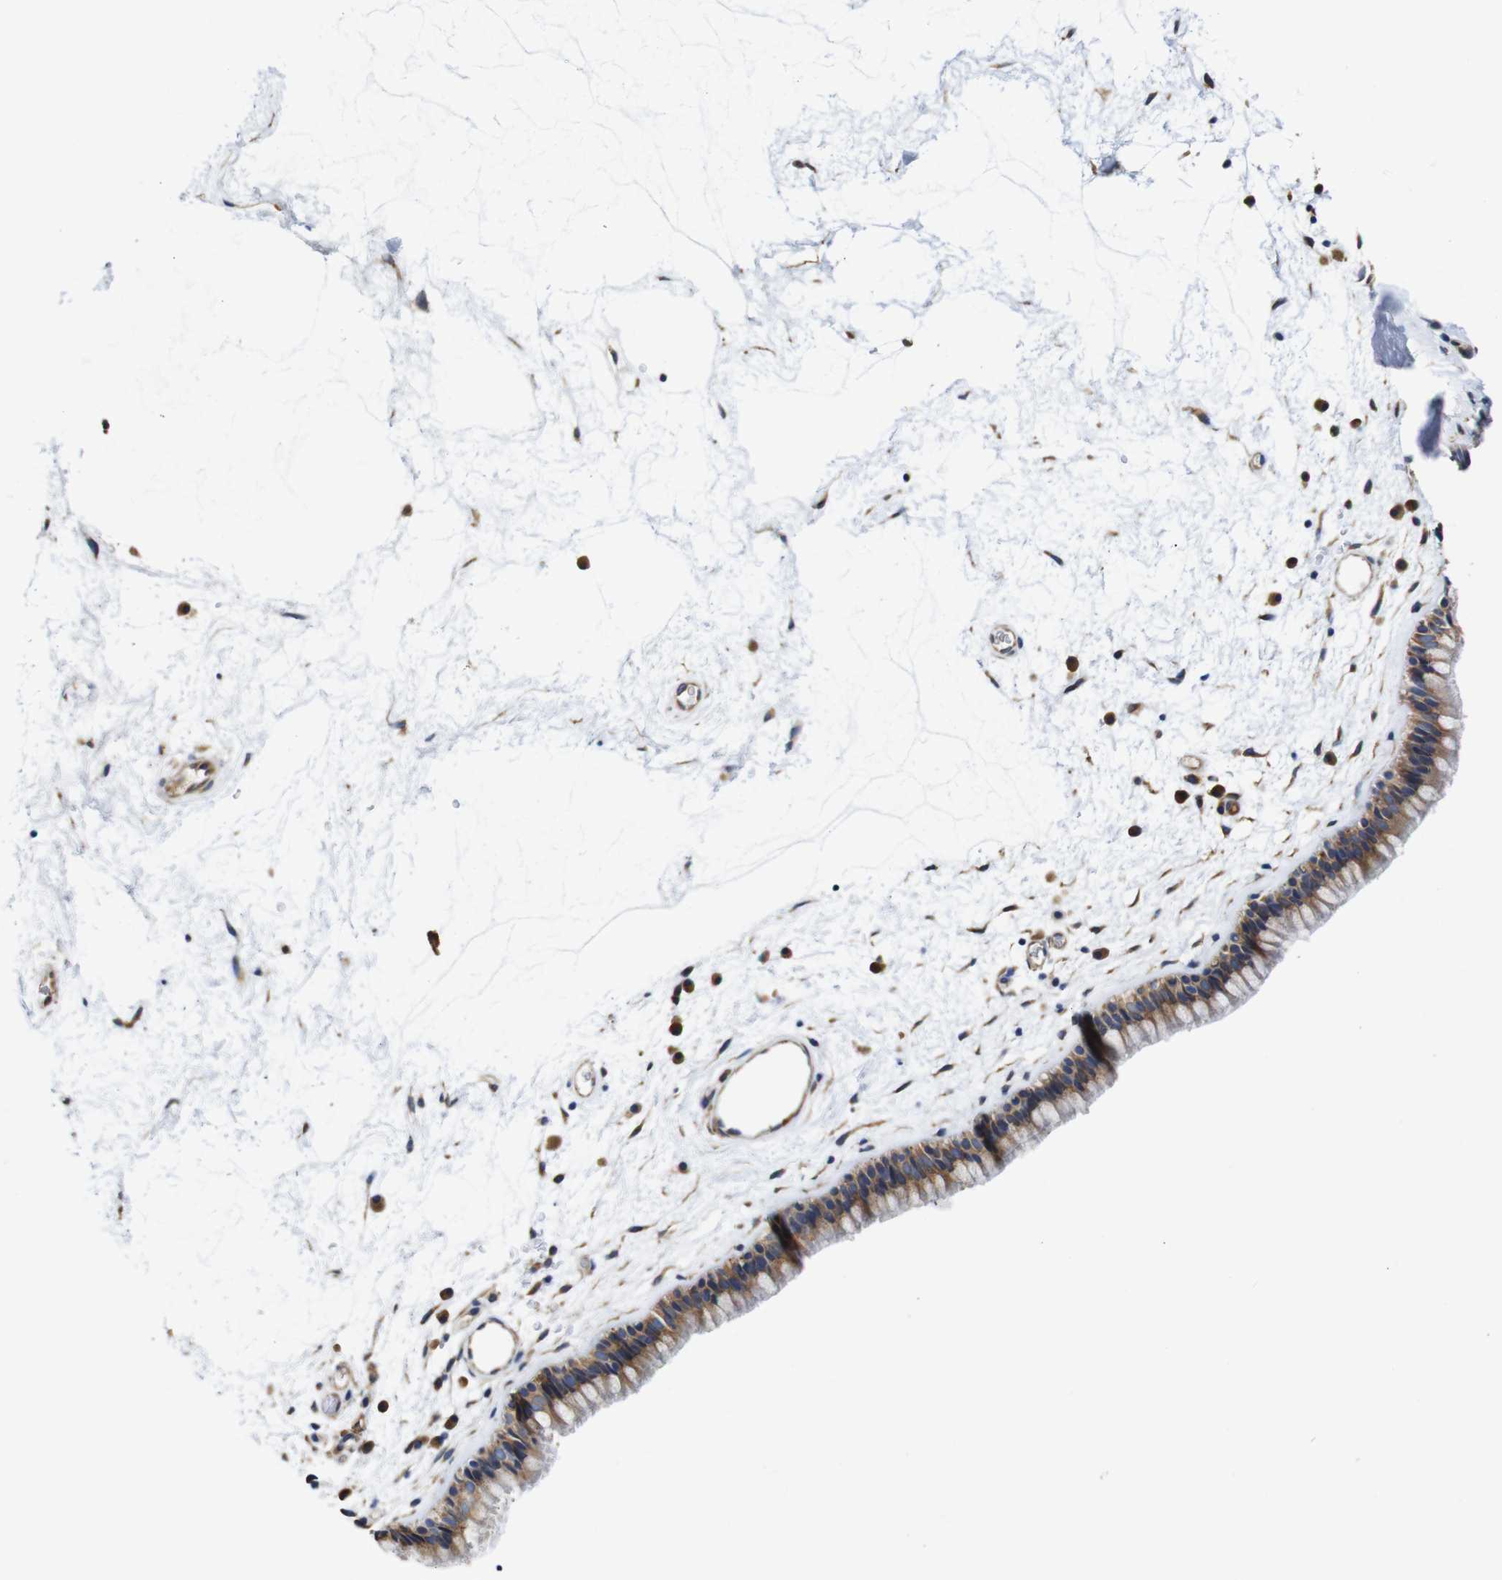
{"staining": {"intensity": "moderate", "quantity": ">75%", "location": "cytoplasmic/membranous"}, "tissue": "nasopharynx", "cell_type": "Respiratory epithelial cells", "image_type": "normal", "snomed": [{"axis": "morphology", "description": "Normal tissue, NOS"}, {"axis": "morphology", "description": "Inflammation, NOS"}, {"axis": "topography", "description": "Nasopharynx"}], "caption": "High-magnification brightfield microscopy of benign nasopharynx stained with DAB (3,3'-diaminobenzidine) (brown) and counterstained with hematoxylin (blue). respiratory epithelial cells exhibit moderate cytoplasmic/membranous staining is present in about>75% of cells. The staining was performed using DAB to visualize the protein expression in brown, while the nuclei were stained in blue with hematoxylin (Magnification: 20x).", "gene": "CLCC1", "patient": {"sex": "male", "age": 48}}